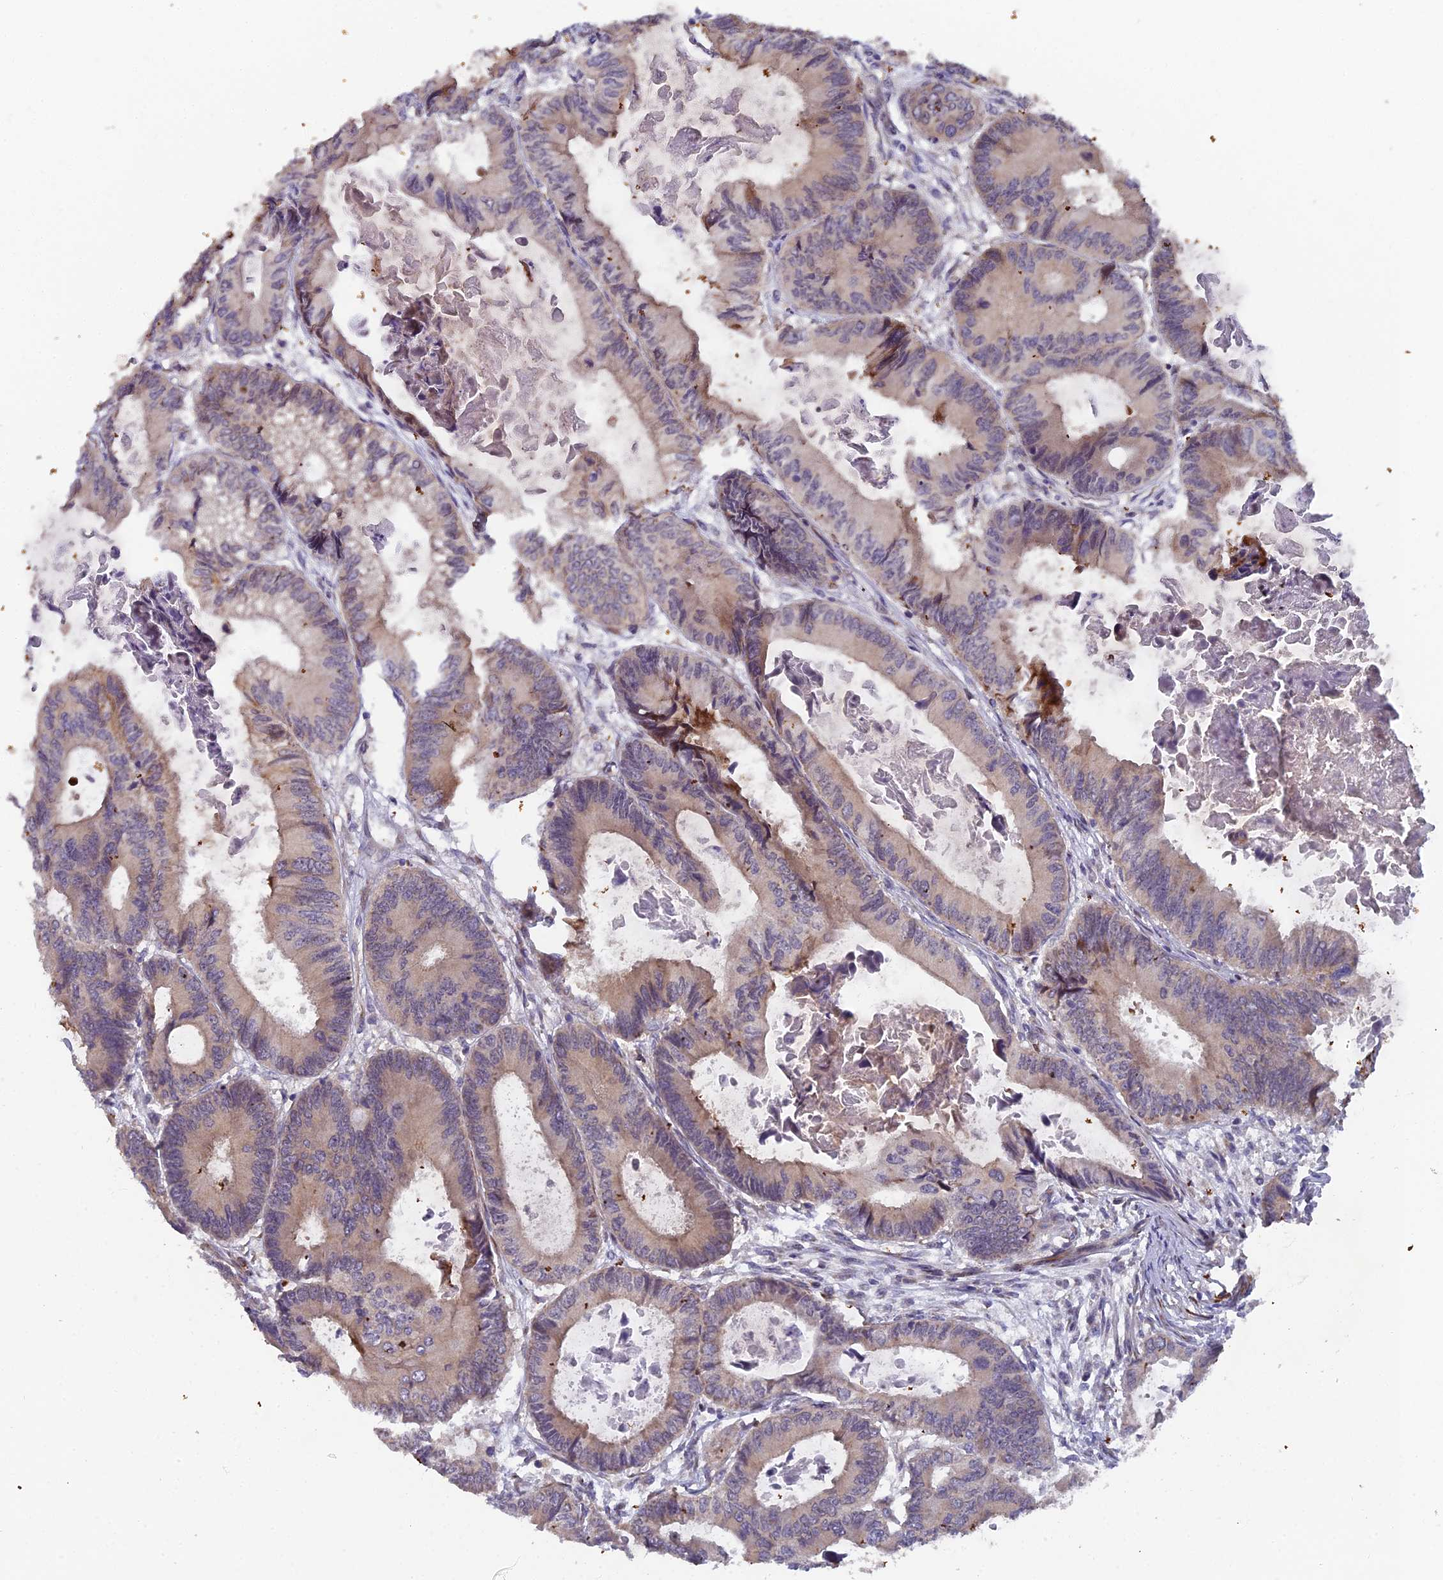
{"staining": {"intensity": "weak", "quantity": "<25%", "location": "cytoplasmic/membranous"}, "tissue": "colorectal cancer", "cell_type": "Tumor cells", "image_type": "cancer", "snomed": [{"axis": "morphology", "description": "Adenocarcinoma, NOS"}, {"axis": "topography", "description": "Colon"}], "caption": "Image shows no protein expression in tumor cells of colorectal cancer tissue.", "gene": "RAB28", "patient": {"sex": "male", "age": 85}}